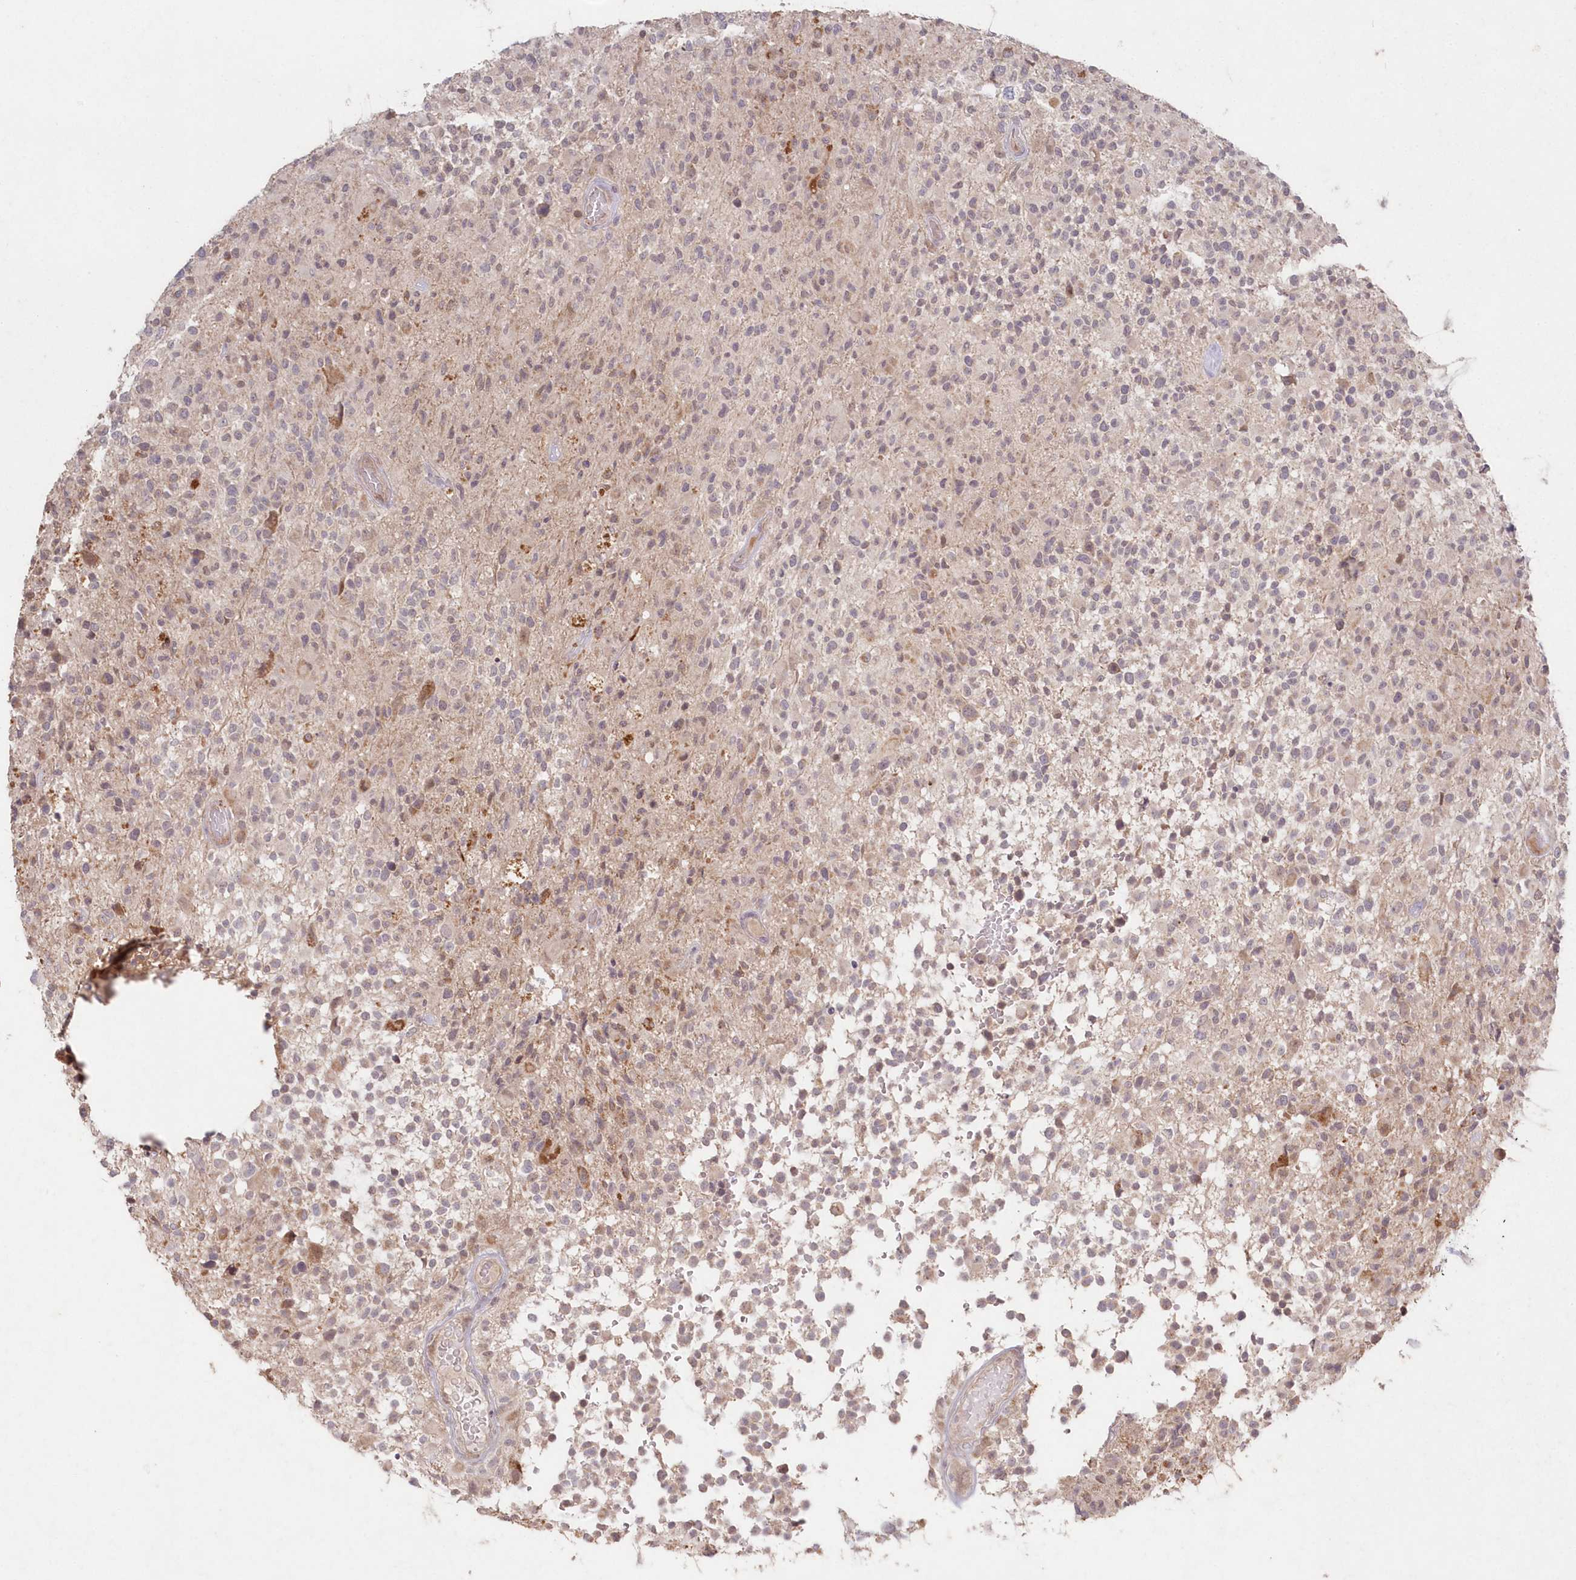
{"staining": {"intensity": "moderate", "quantity": "<25%", "location": "cytoplasmic/membranous"}, "tissue": "glioma", "cell_type": "Tumor cells", "image_type": "cancer", "snomed": [{"axis": "morphology", "description": "Glioma, malignant, High grade"}, {"axis": "morphology", "description": "Glioblastoma, NOS"}, {"axis": "topography", "description": "Brain"}], "caption": "Moderate cytoplasmic/membranous positivity for a protein is appreciated in about <25% of tumor cells of glioma using immunohistochemistry (IHC).", "gene": "ASCC1", "patient": {"sex": "male", "age": 60}}